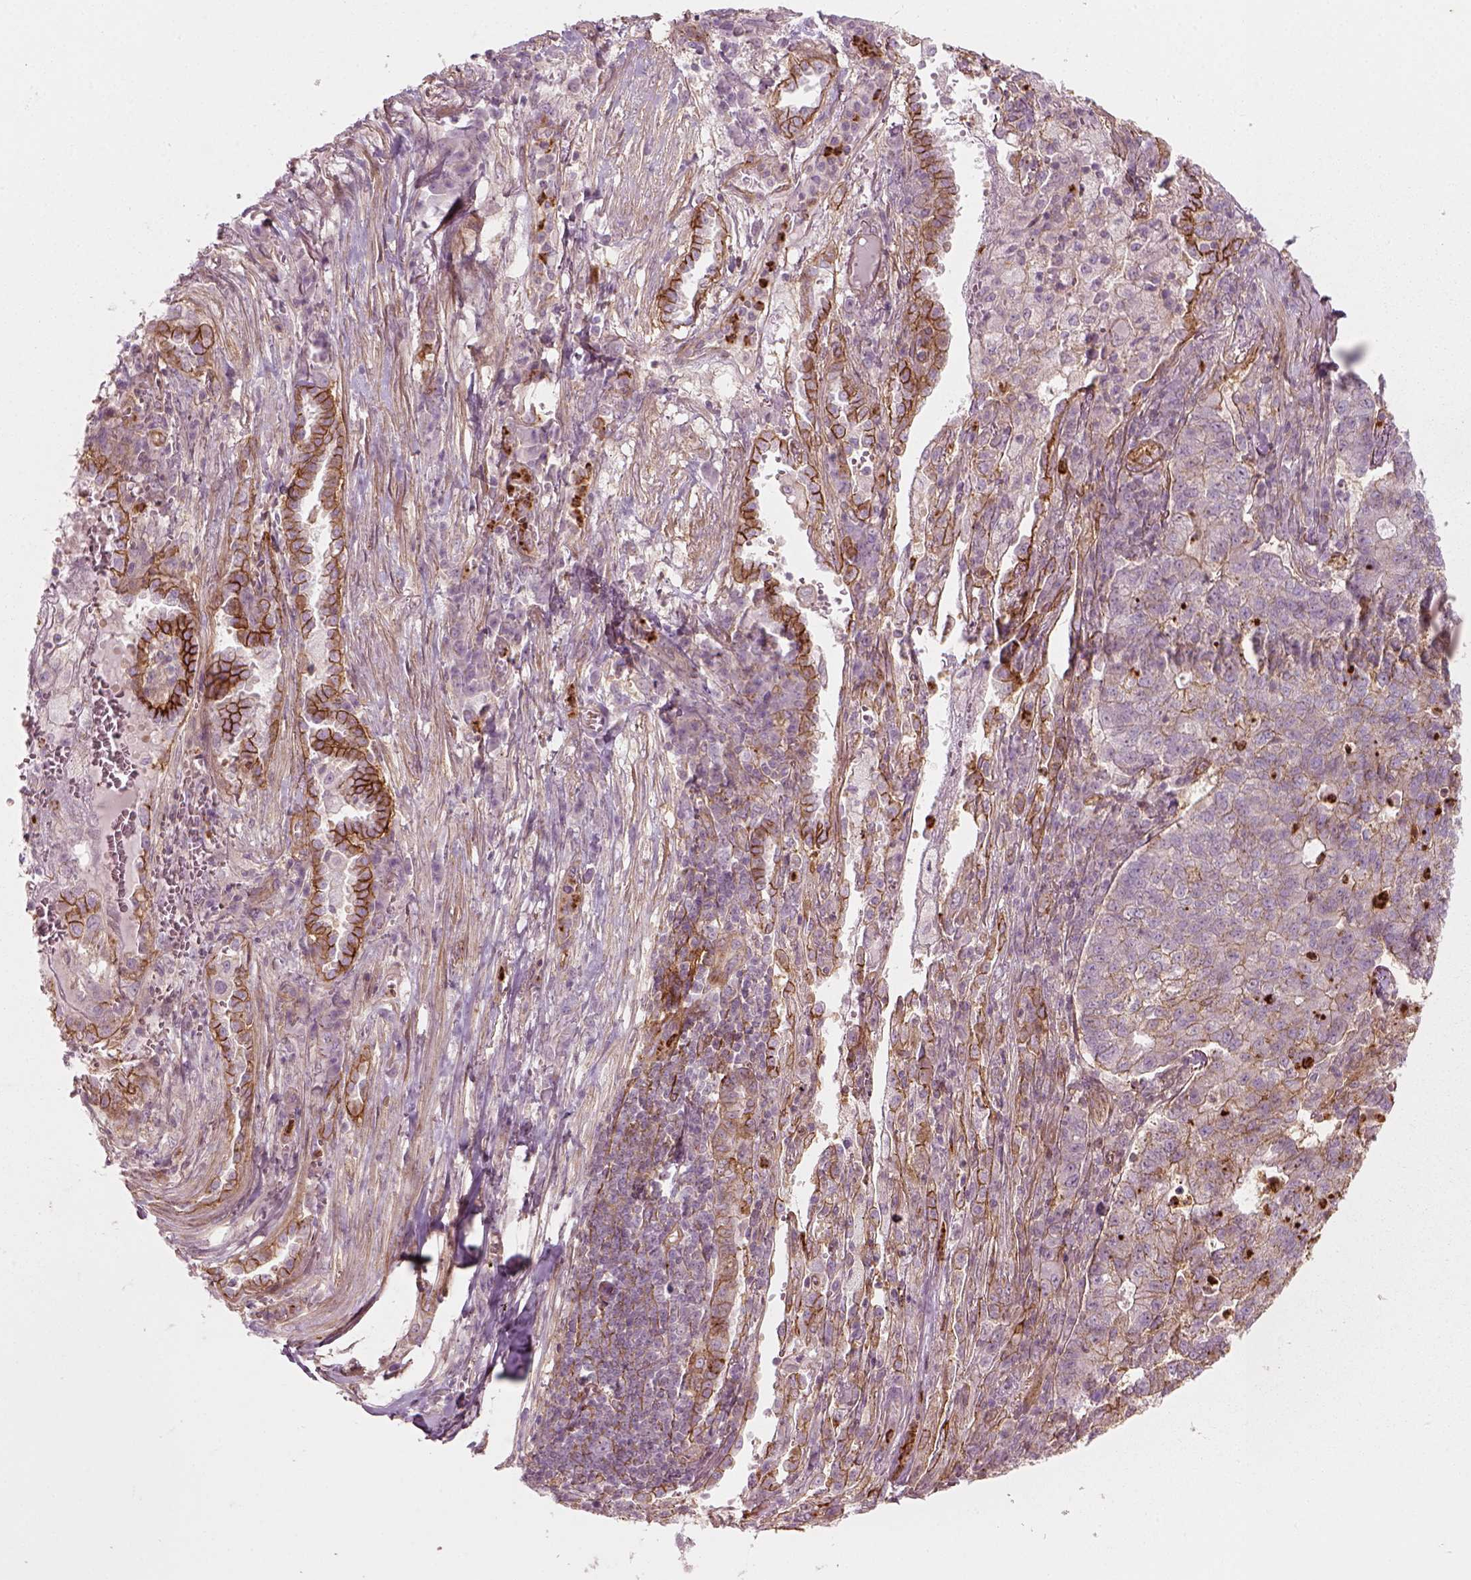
{"staining": {"intensity": "moderate", "quantity": "25%-75%", "location": "cytoplasmic/membranous"}, "tissue": "lung cancer", "cell_type": "Tumor cells", "image_type": "cancer", "snomed": [{"axis": "morphology", "description": "Adenocarcinoma, NOS"}, {"axis": "topography", "description": "Lung"}], "caption": "Immunohistochemical staining of adenocarcinoma (lung) exhibits medium levels of moderate cytoplasmic/membranous protein staining in about 25%-75% of tumor cells.", "gene": "NPTN", "patient": {"sex": "male", "age": 57}}